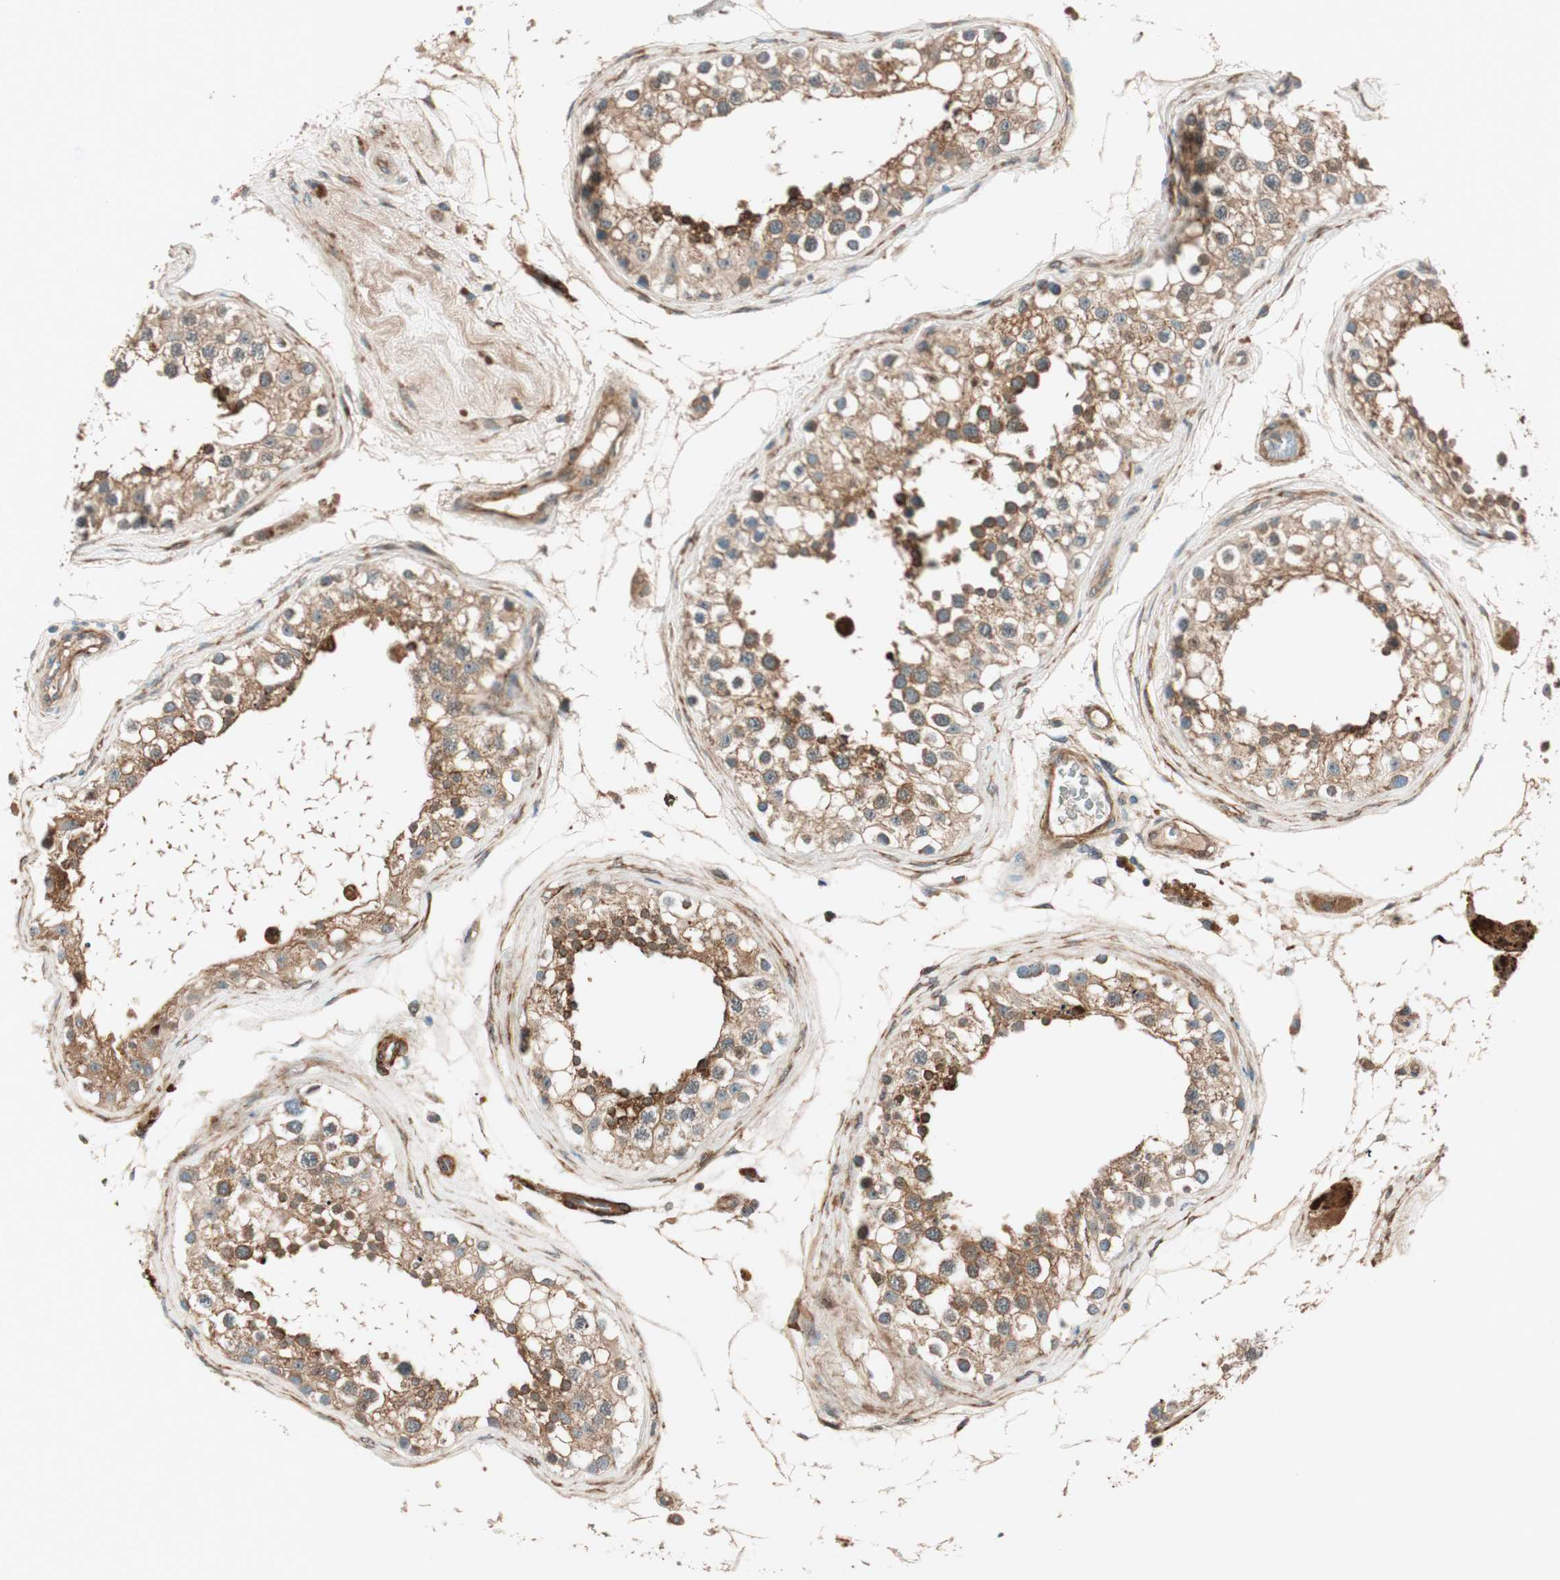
{"staining": {"intensity": "strong", "quantity": "<25%", "location": "cytoplasmic/membranous,nuclear"}, "tissue": "testis", "cell_type": "Cells in seminiferous ducts", "image_type": "normal", "snomed": [{"axis": "morphology", "description": "Normal tissue, NOS"}, {"axis": "topography", "description": "Testis"}], "caption": "Protein expression analysis of benign testis displays strong cytoplasmic/membranous,nuclear positivity in about <25% of cells in seminiferous ducts.", "gene": "EPHA6", "patient": {"sex": "male", "age": 68}}